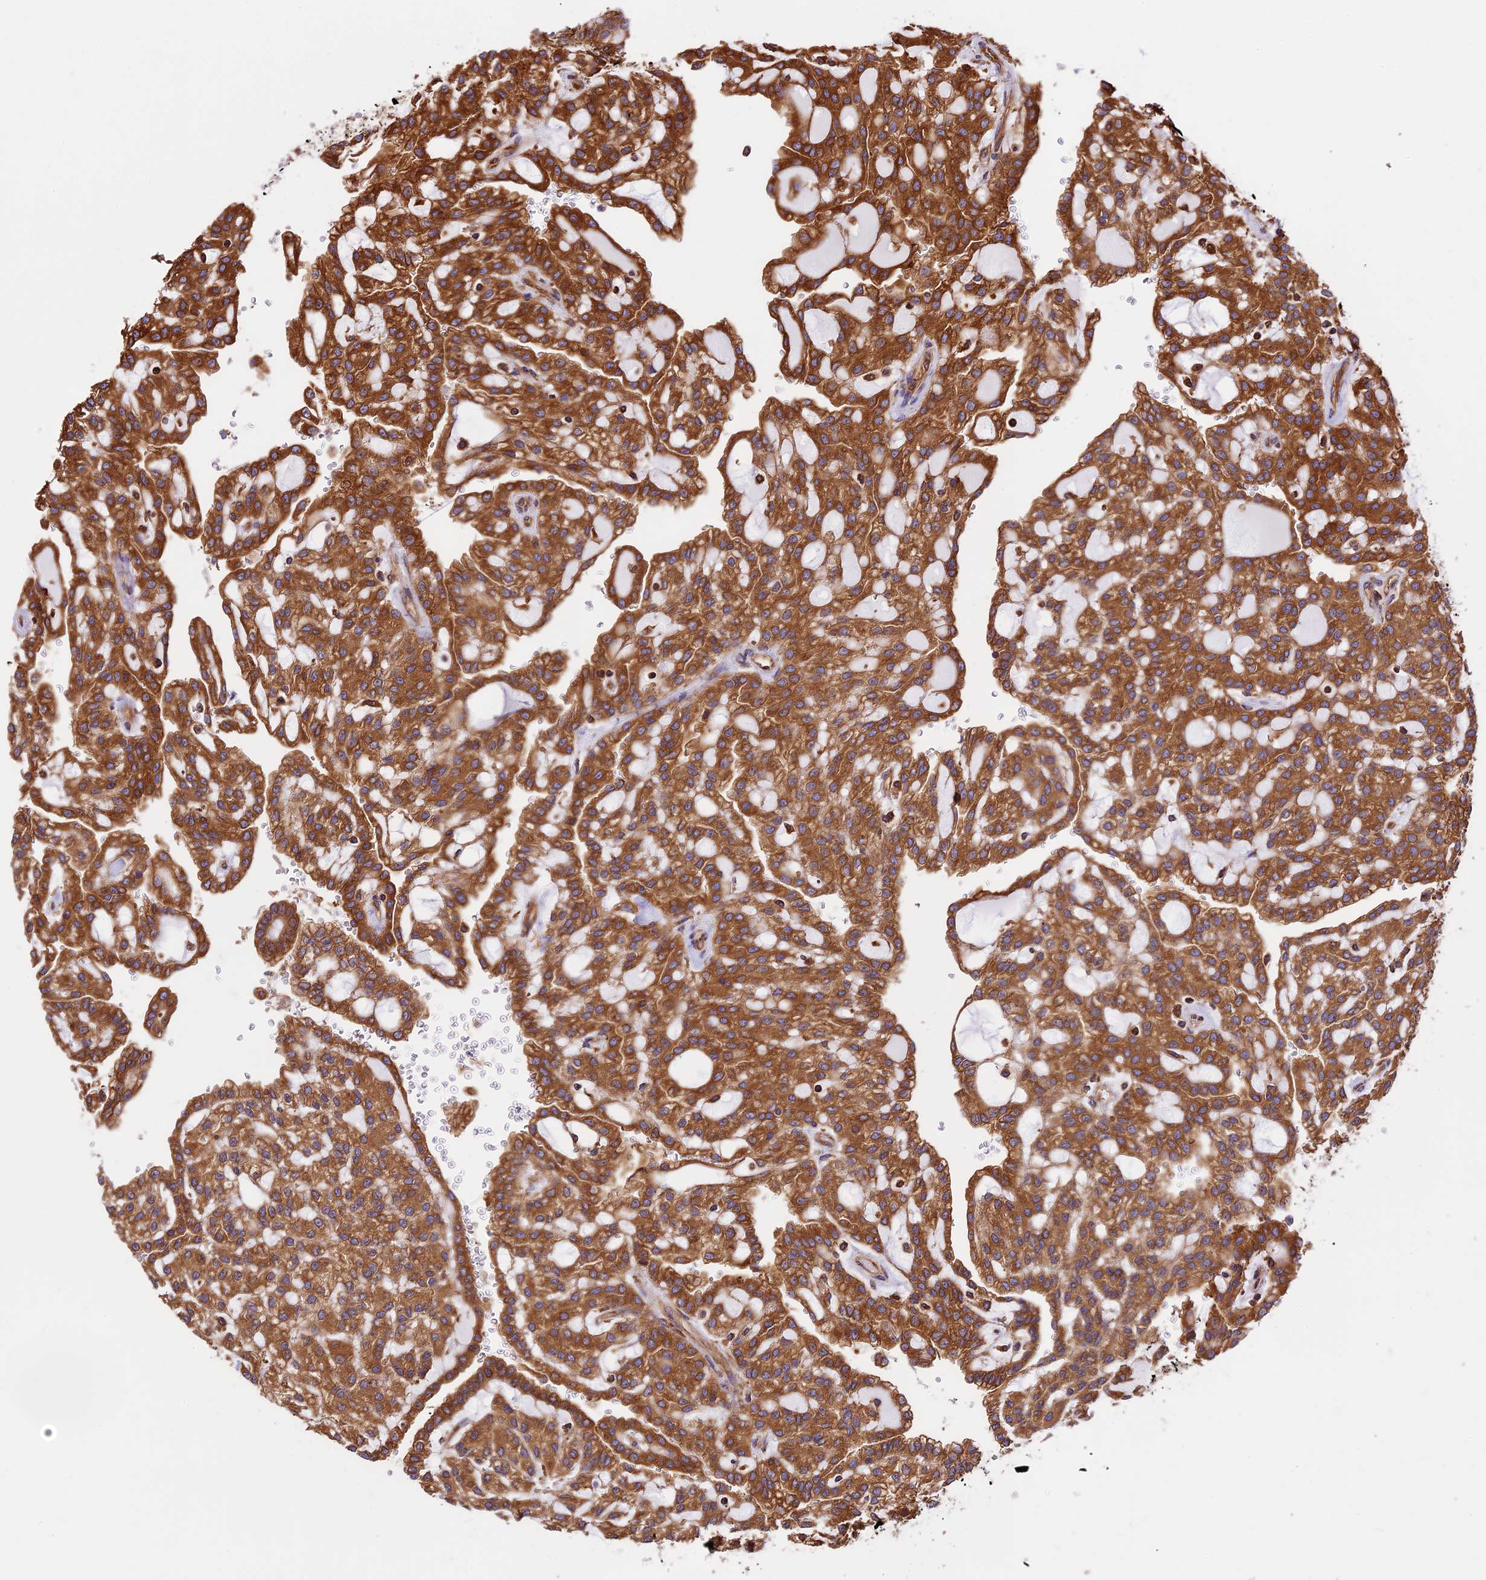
{"staining": {"intensity": "strong", "quantity": ">75%", "location": "cytoplasmic/membranous"}, "tissue": "renal cancer", "cell_type": "Tumor cells", "image_type": "cancer", "snomed": [{"axis": "morphology", "description": "Adenocarcinoma, NOS"}, {"axis": "topography", "description": "Kidney"}], "caption": "Renal cancer (adenocarcinoma) tissue shows strong cytoplasmic/membranous staining in about >75% of tumor cells, visualized by immunohistochemistry. Using DAB (3,3'-diaminobenzidine) (brown) and hematoxylin (blue) stains, captured at high magnification using brightfield microscopy.", "gene": "KARS1", "patient": {"sex": "male", "age": 63}}